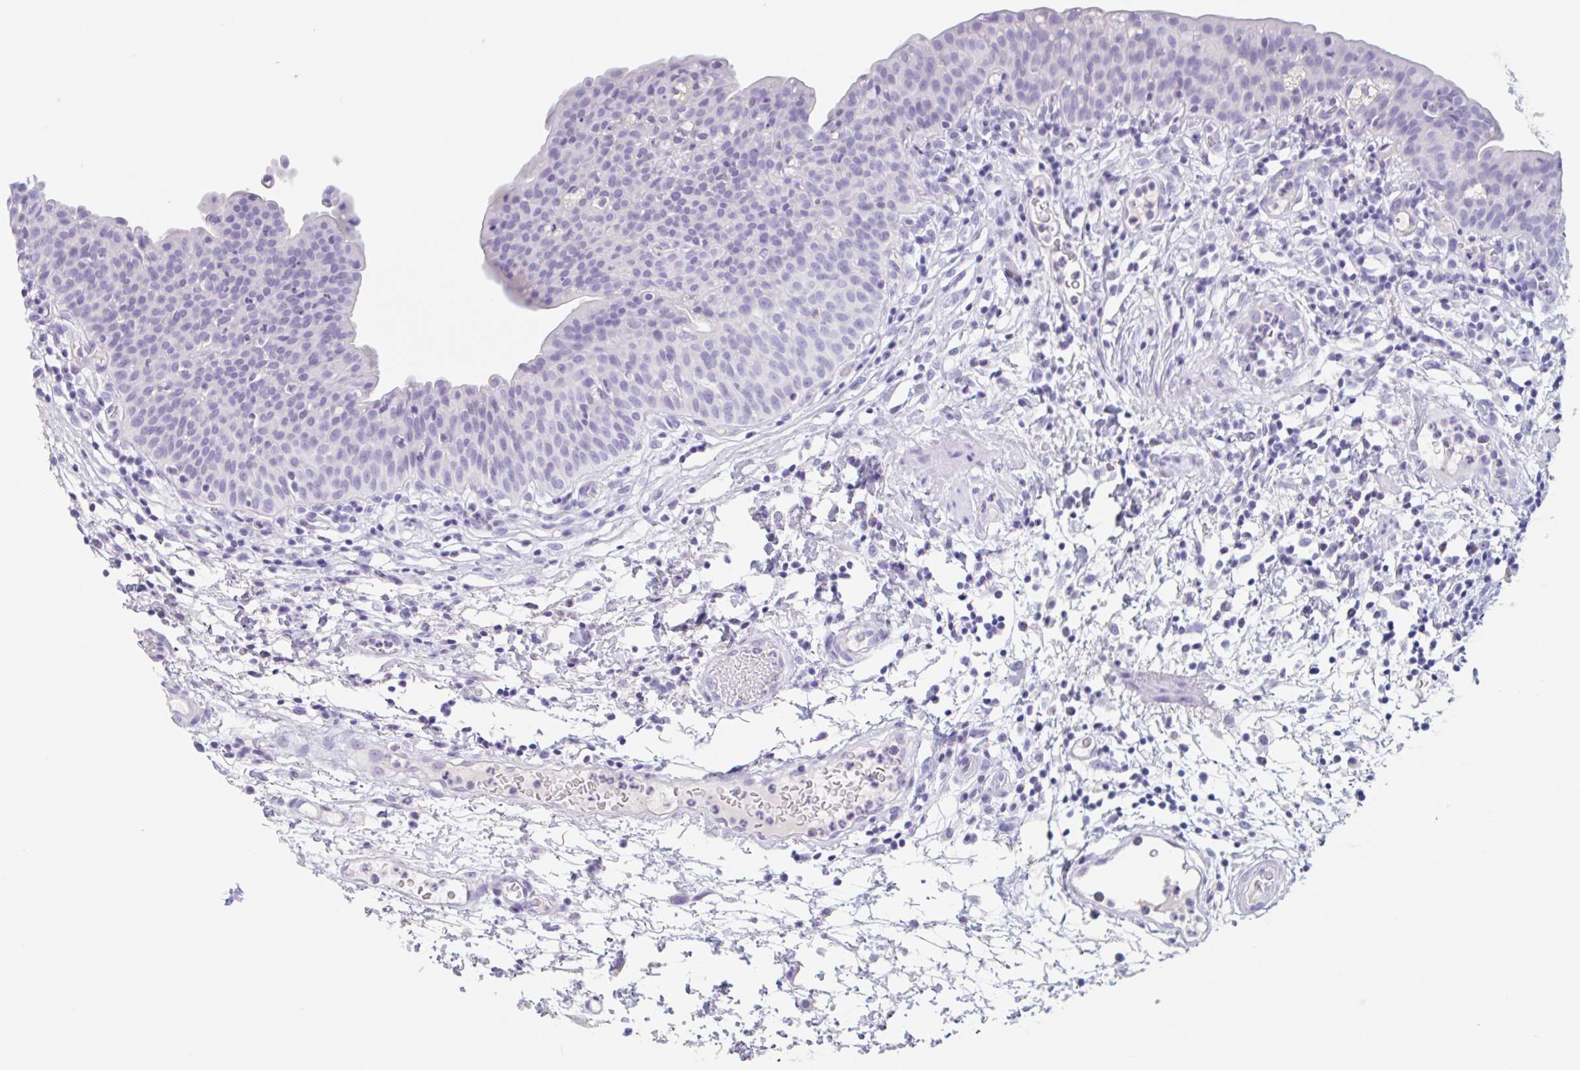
{"staining": {"intensity": "negative", "quantity": "none", "location": "none"}, "tissue": "urinary bladder", "cell_type": "Urothelial cells", "image_type": "normal", "snomed": [{"axis": "morphology", "description": "Normal tissue, NOS"}, {"axis": "morphology", "description": "Inflammation, NOS"}, {"axis": "topography", "description": "Urinary bladder"}], "caption": "Immunohistochemistry (IHC) image of unremarkable urinary bladder: human urinary bladder stained with DAB (3,3'-diaminobenzidine) reveals no significant protein expression in urothelial cells. Nuclei are stained in blue.", "gene": "EMC4", "patient": {"sex": "male", "age": 57}}